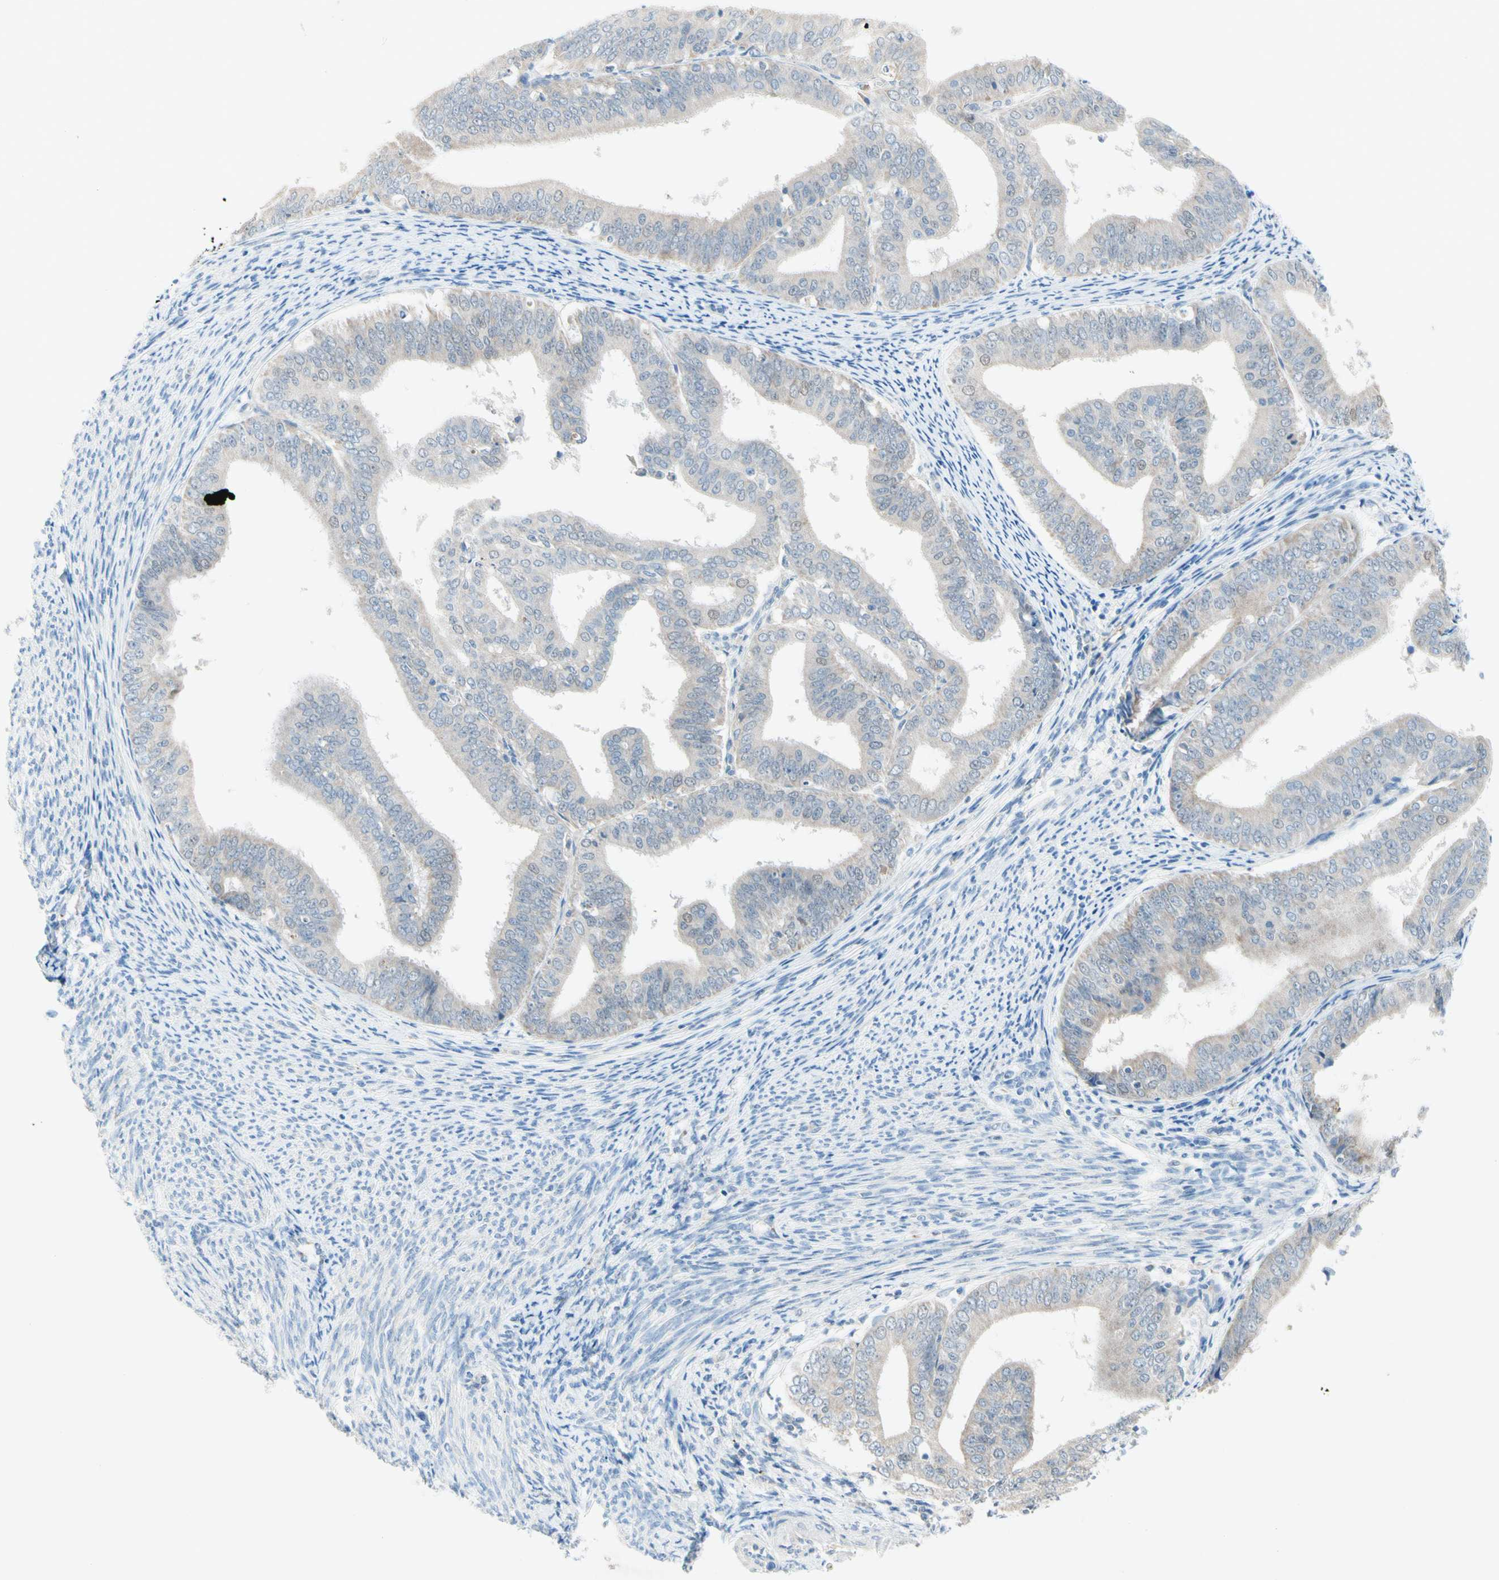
{"staining": {"intensity": "weak", "quantity": ">75%", "location": "cytoplasmic/membranous"}, "tissue": "endometrial cancer", "cell_type": "Tumor cells", "image_type": "cancer", "snomed": [{"axis": "morphology", "description": "Adenocarcinoma, NOS"}, {"axis": "topography", "description": "Endometrium"}], "caption": "Endometrial adenocarcinoma was stained to show a protein in brown. There is low levels of weak cytoplasmic/membranous expression in about >75% of tumor cells. The protein of interest is shown in brown color, while the nuclei are stained blue.", "gene": "MFF", "patient": {"sex": "female", "age": 63}}